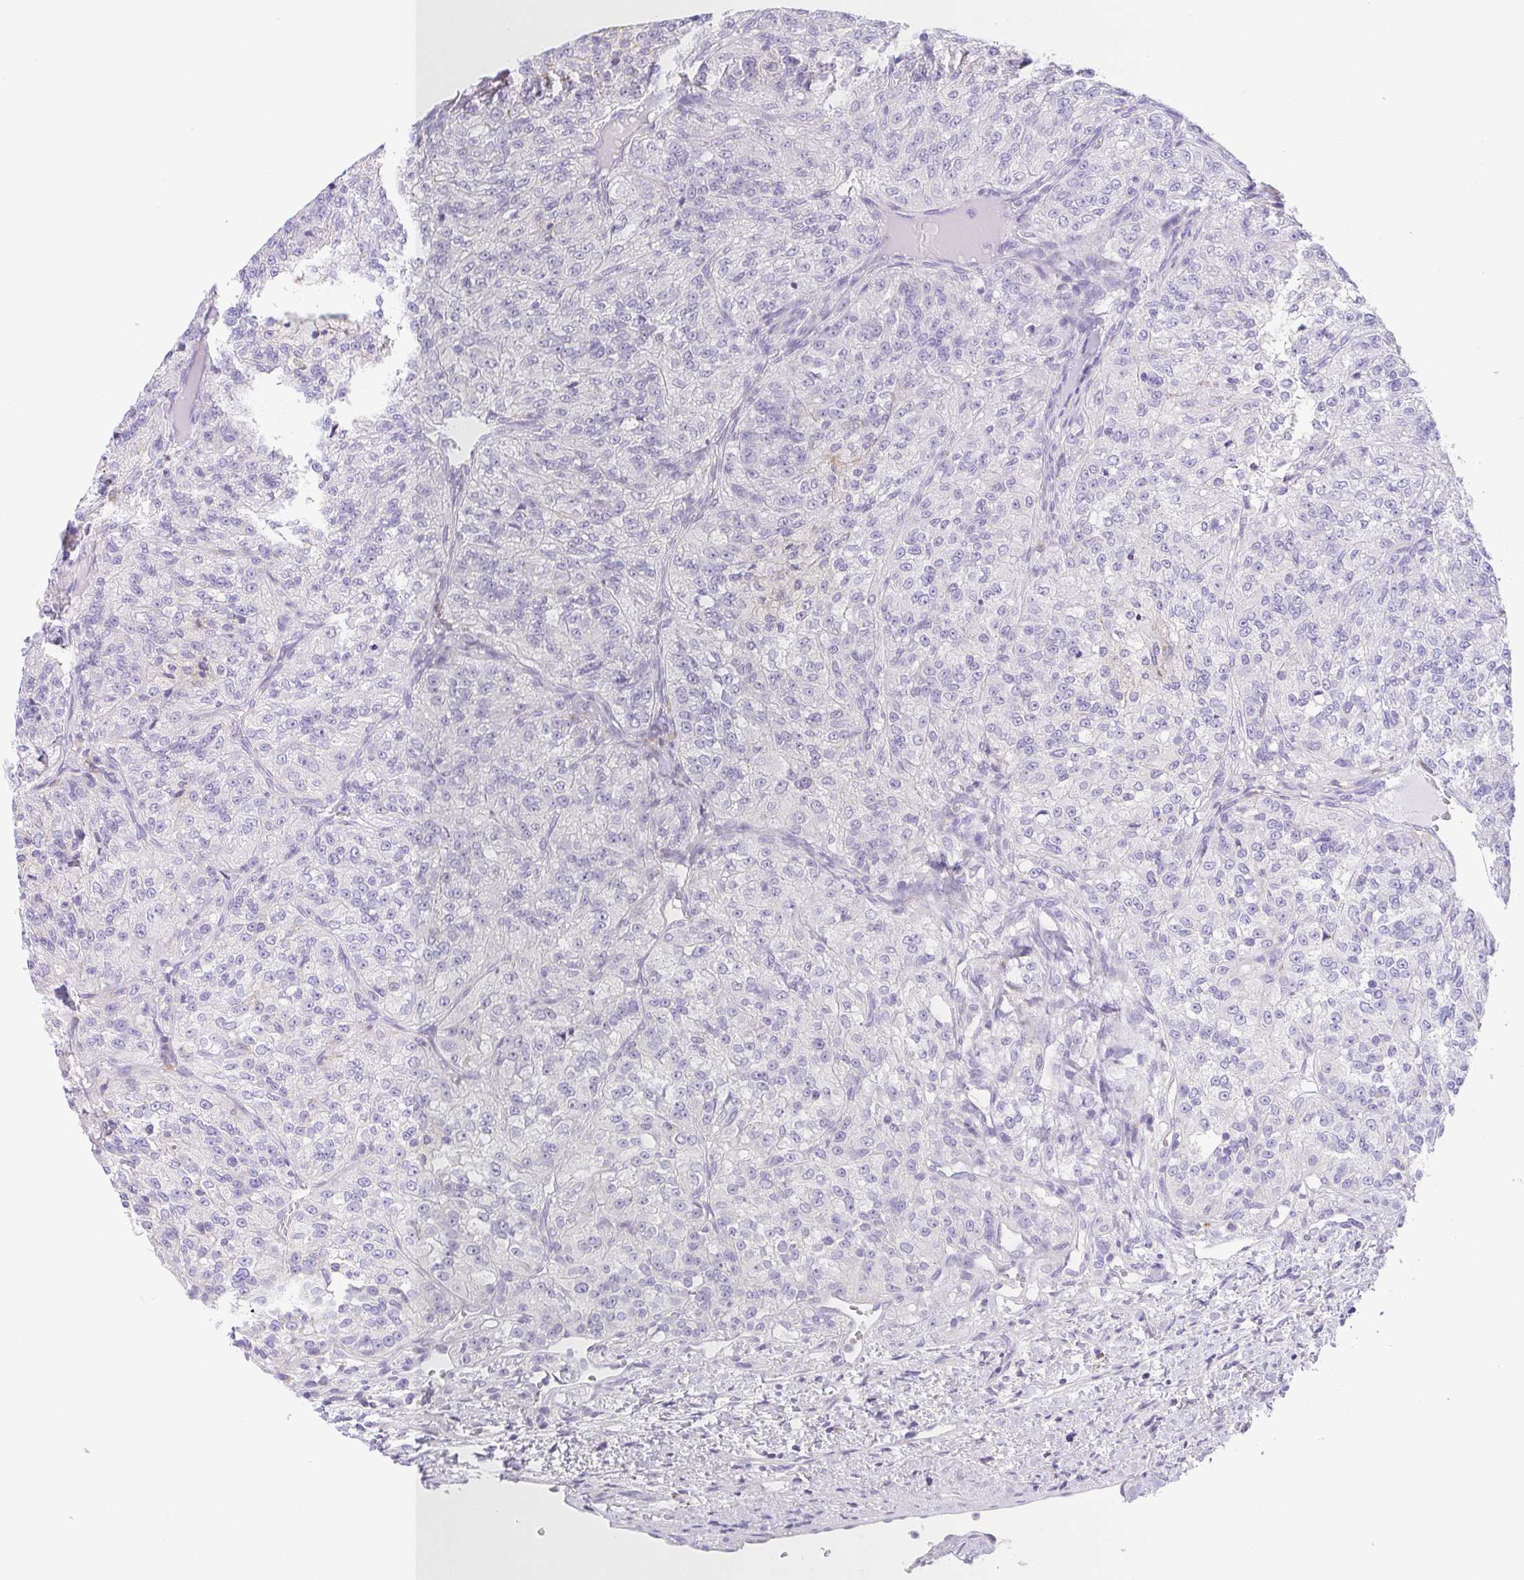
{"staining": {"intensity": "negative", "quantity": "none", "location": "none"}, "tissue": "renal cancer", "cell_type": "Tumor cells", "image_type": "cancer", "snomed": [{"axis": "morphology", "description": "Adenocarcinoma, NOS"}, {"axis": "topography", "description": "Kidney"}], "caption": "Immunohistochemical staining of human adenocarcinoma (renal) reveals no significant positivity in tumor cells.", "gene": "PKDREJ", "patient": {"sex": "female", "age": 63}}